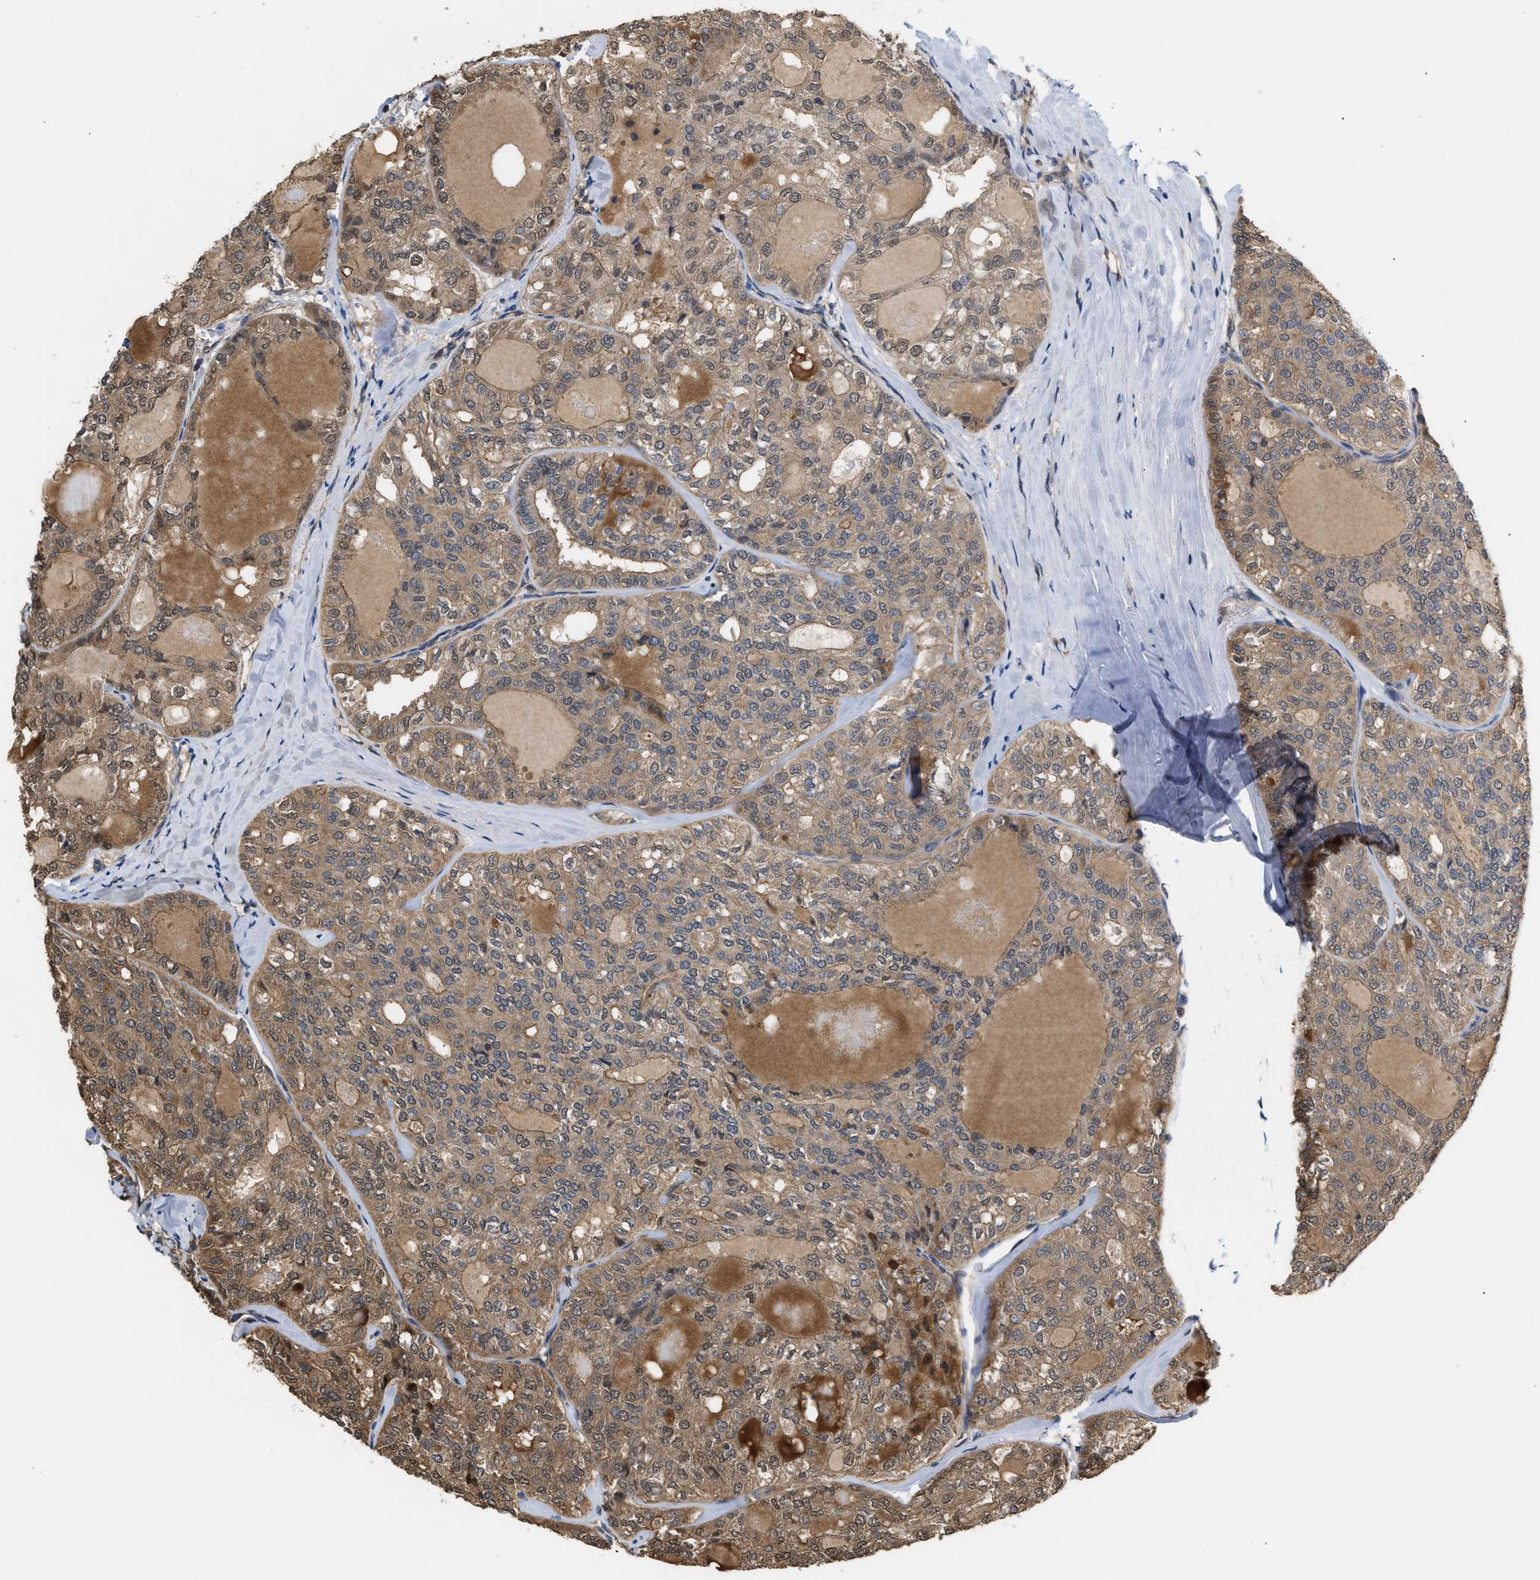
{"staining": {"intensity": "weak", "quantity": ">75%", "location": "cytoplasmic/membranous,nuclear"}, "tissue": "thyroid cancer", "cell_type": "Tumor cells", "image_type": "cancer", "snomed": [{"axis": "morphology", "description": "Follicular adenoma carcinoma, NOS"}, {"axis": "topography", "description": "Thyroid gland"}], "caption": "High-magnification brightfield microscopy of follicular adenoma carcinoma (thyroid) stained with DAB (brown) and counterstained with hematoxylin (blue). tumor cells exhibit weak cytoplasmic/membranous and nuclear staining is appreciated in about>75% of cells. (DAB (3,3'-diaminobenzidine) IHC with brightfield microscopy, high magnification).", "gene": "SCAI", "patient": {"sex": "male", "age": 75}}